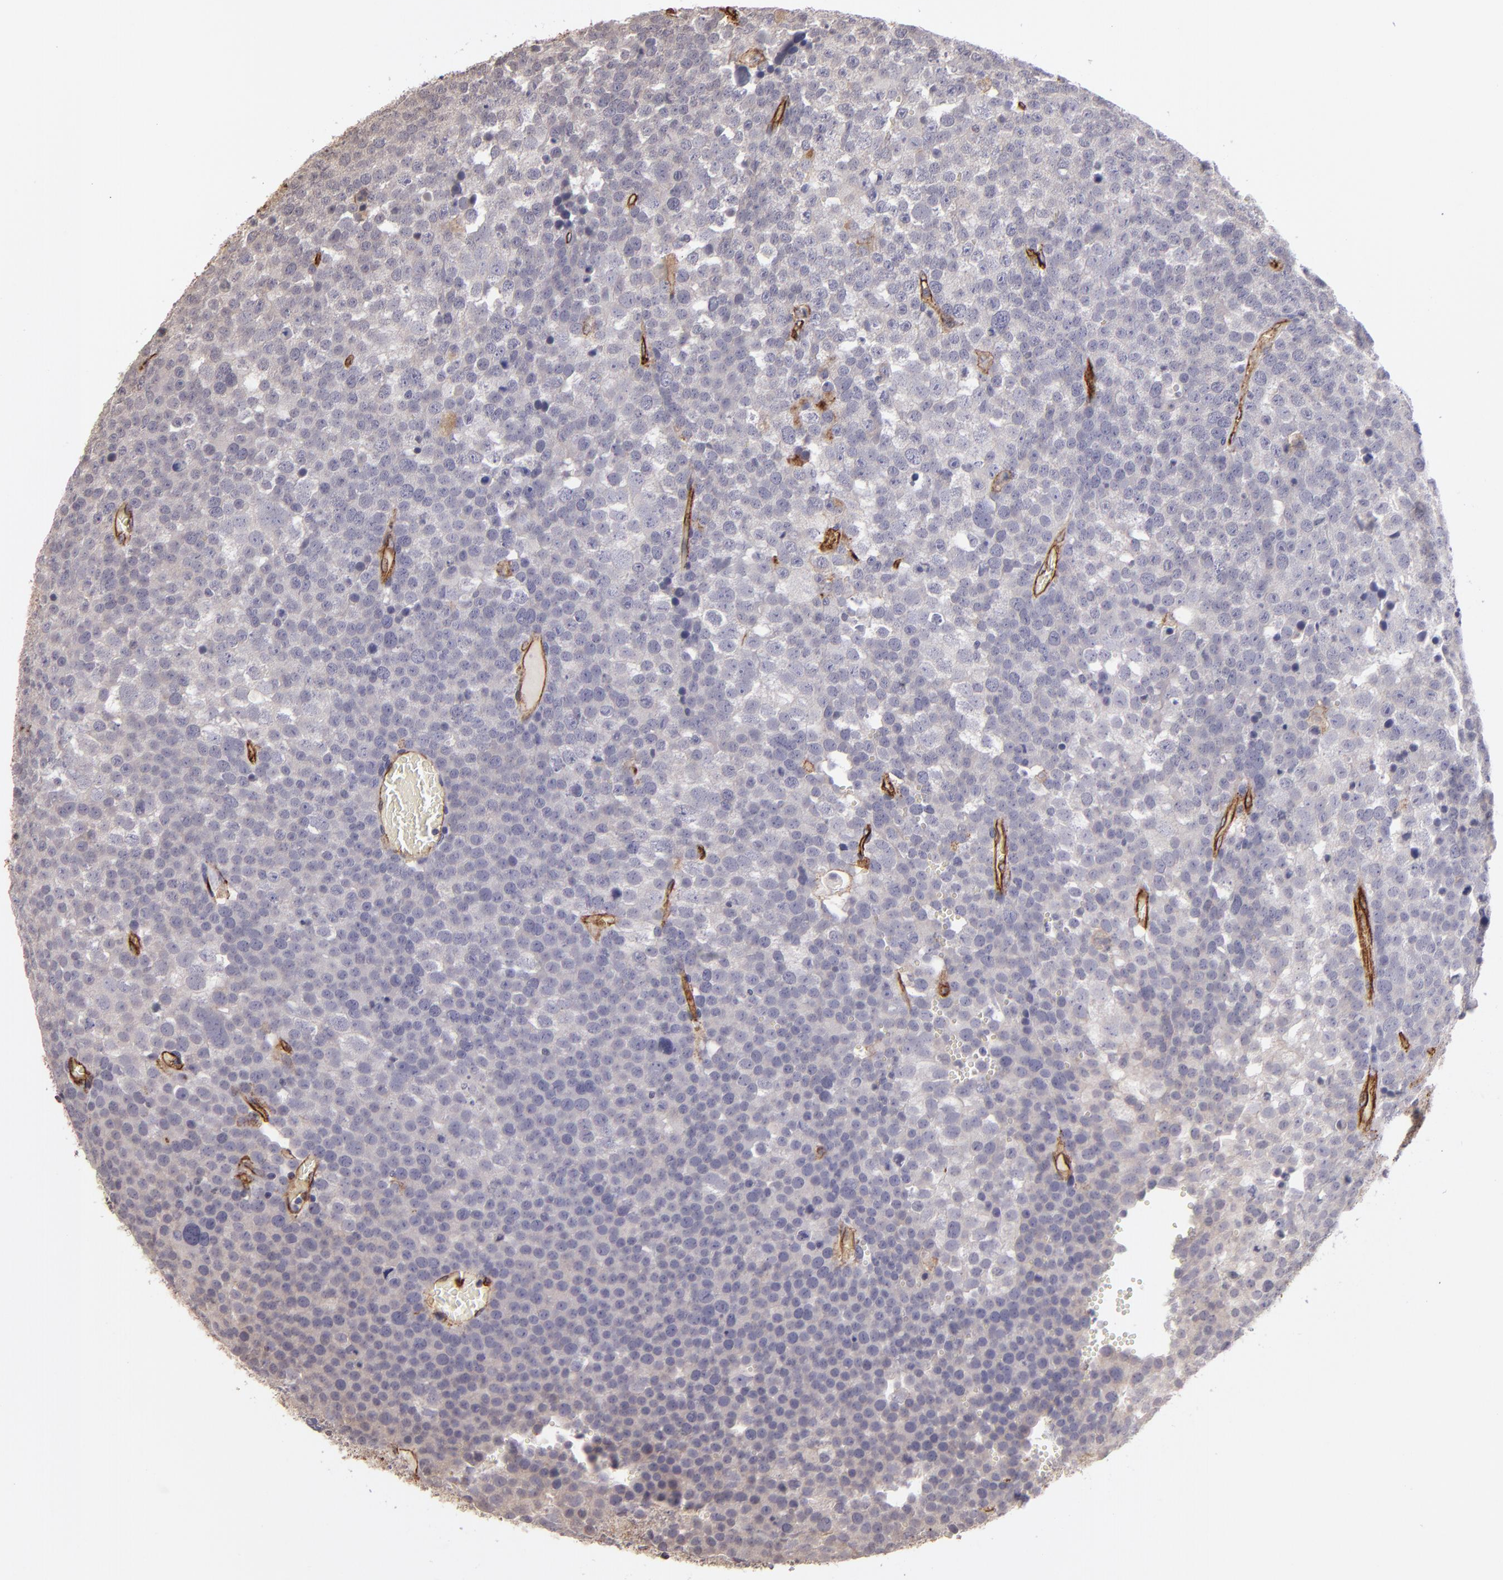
{"staining": {"intensity": "negative", "quantity": "none", "location": "none"}, "tissue": "testis cancer", "cell_type": "Tumor cells", "image_type": "cancer", "snomed": [{"axis": "morphology", "description": "Seminoma, NOS"}, {"axis": "topography", "description": "Testis"}], "caption": "DAB immunohistochemical staining of human testis seminoma demonstrates no significant positivity in tumor cells. The staining was performed using DAB (3,3'-diaminobenzidine) to visualize the protein expression in brown, while the nuclei were stained in blue with hematoxylin (Magnification: 20x).", "gene": "DYSF", "patient": {"sex": "male", "age": 71}}